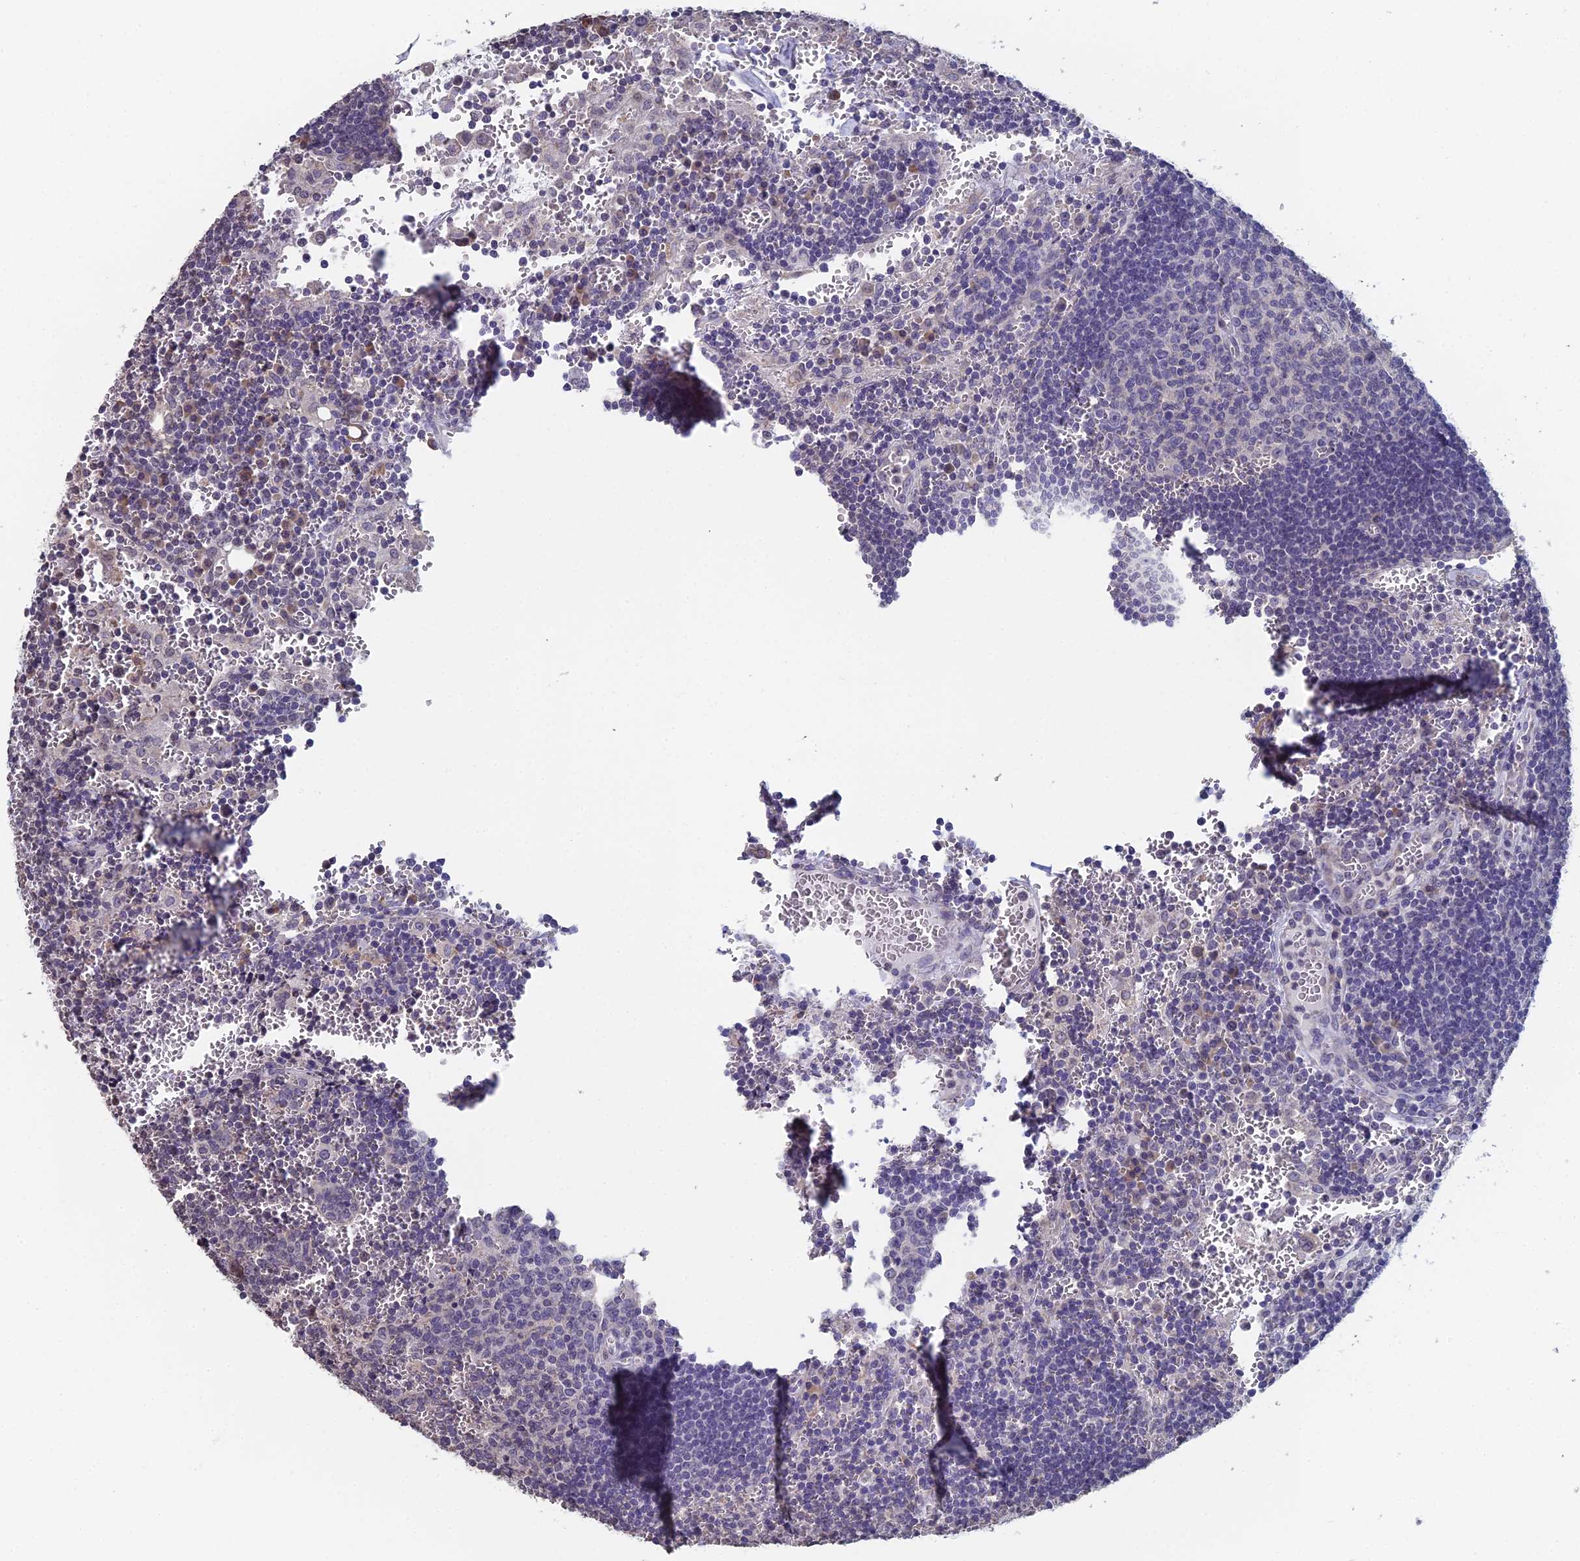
{"staining": {"intensity": "negative", "quantity": "none", "location": "none"}, "tissue": "lymph node", "cell_type": "Germinal center cells", "image_type": "normal", "snomed": [{"axis": "morphology", "description": "Normal tissue, NOS"}, {"axis": "topography", "description": "Lymph node"}], "caption": "Micrograph shows no significant protein expression in germinal center cells of unremarkable lymph node. (DAB IHC, high magnification).", "gene": "PRR22", "patient": {"sex": "female", "age": 73}}